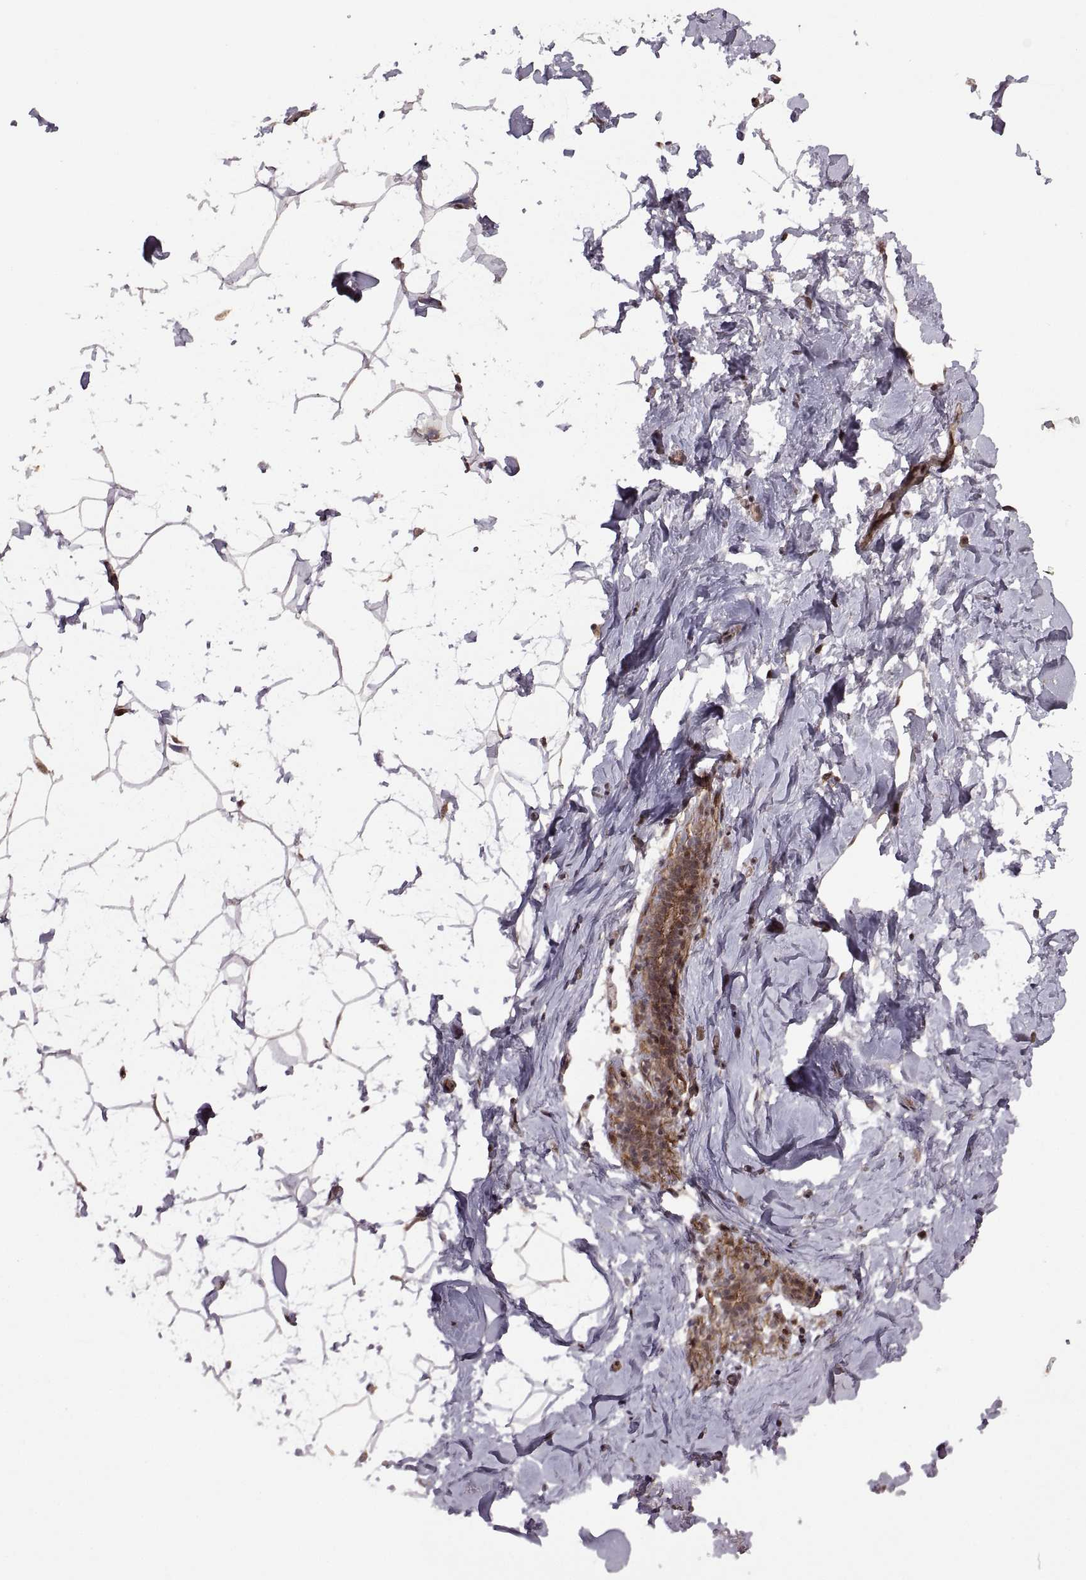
{"staining": {"intensity": "moderate", "quantity": "25%-75%", "location": "nuclear"}, "tissue": "breast", "cell_type": "Adipocytes", "image_type": "normal", "snomed": [{"axis": "morphology", "description": "Normal tissue, NOS"}, {"axis": "topography", "description": "Breast"}], "caption": "Protein analysis of normal breast shows moderate nuclear positivity in about 25%-75% of adipocytes.", "gene": "PTOV1", "patient": {"sex": "female", "age": 32}}